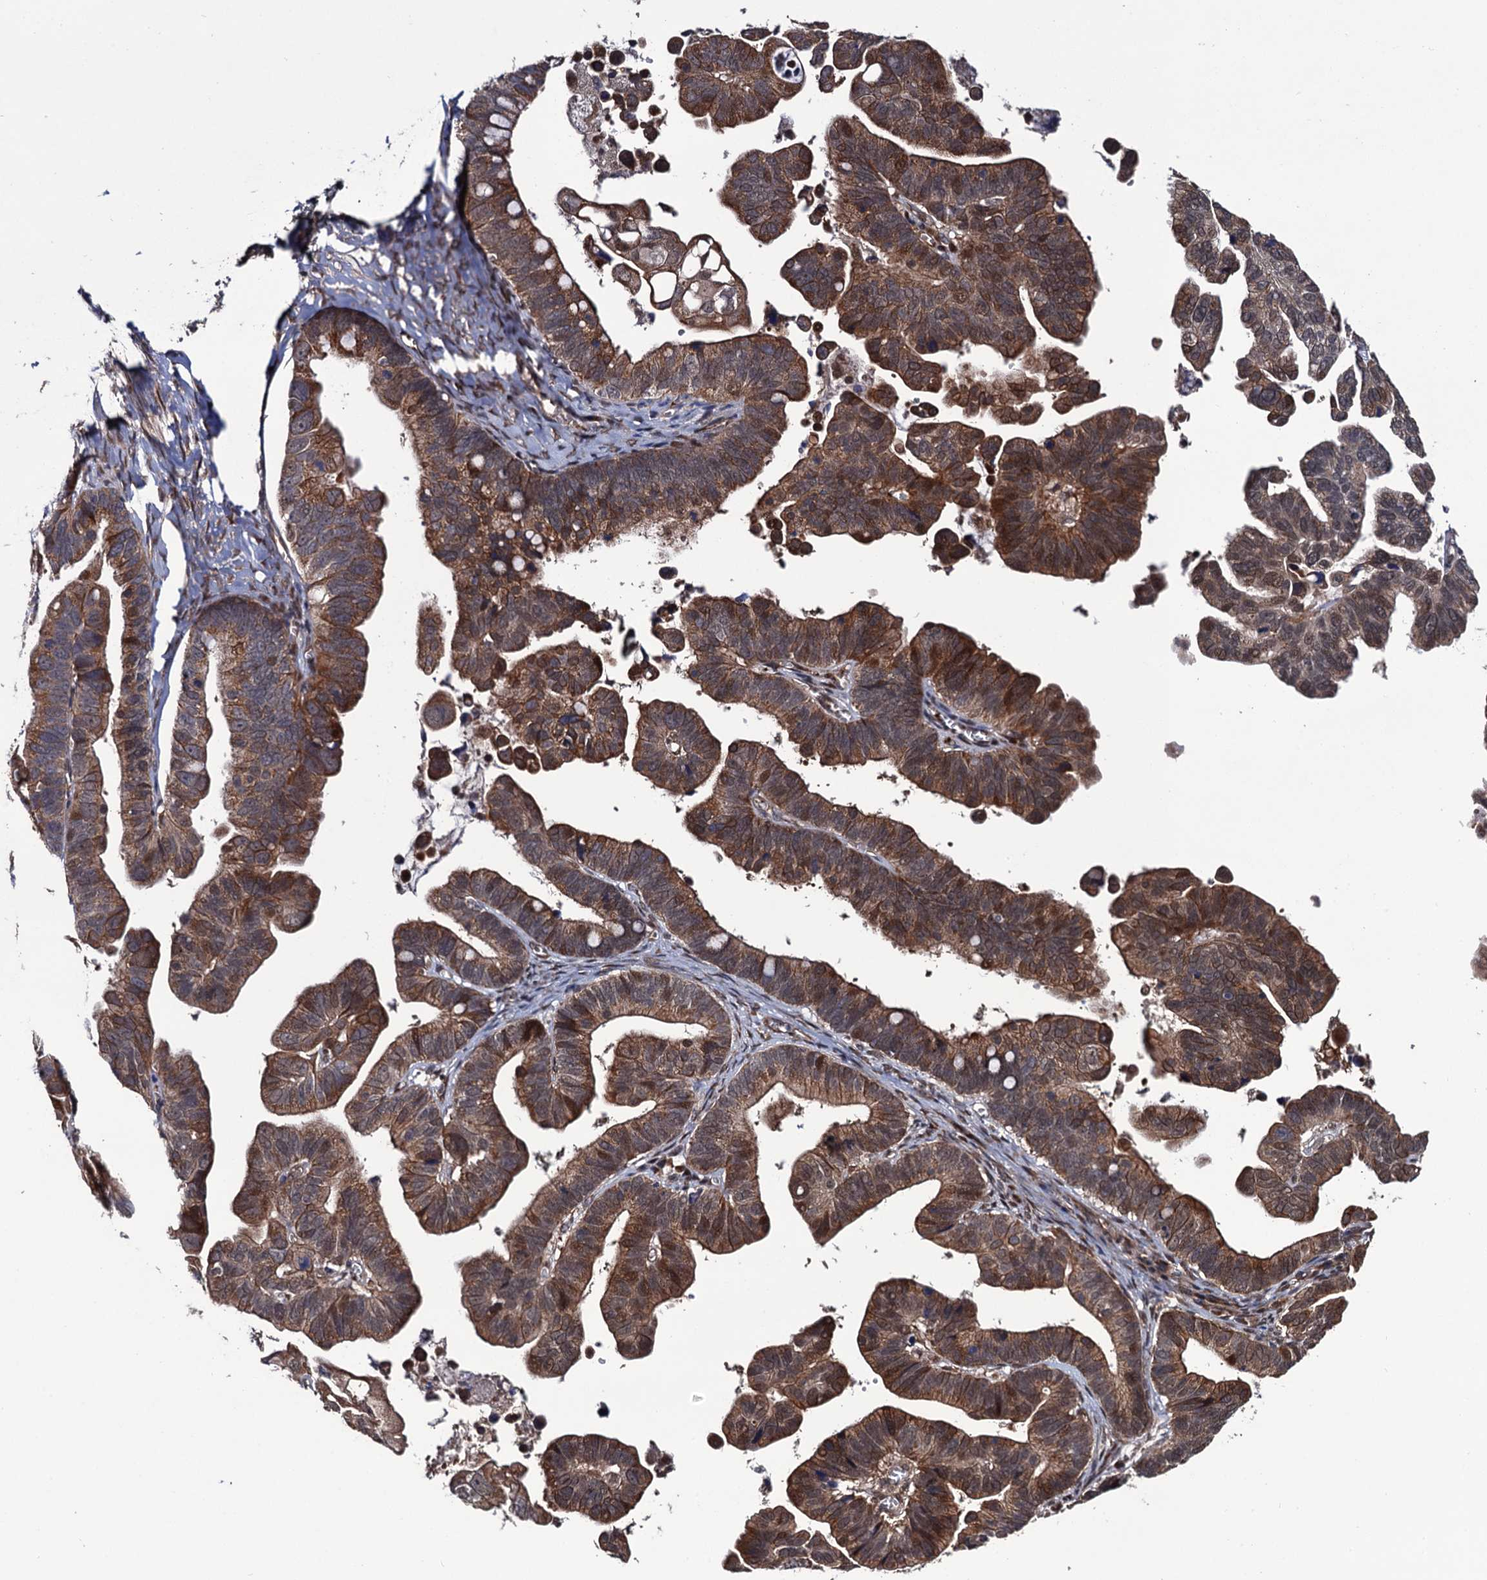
{"staining": {"intensity": "moderate", "quantity": ">75%", "location": "cytoplasmic/membranous,nuclear"}, "tissue": "ovarian cancer", "cell_type": "Tumor cells", "image_type": "cancer", "snomed": [{"axis": "morphology", "description": "Cystadenocarcinoma, serous, NOS"}, {"axis": "topography", "description": "Ovary"}], "caption": "Immunohistochemical staining of ovarian serous cystadenocarcinoma shows medium levels of moderate cytoplasmic/membranous and nuclear protein staining in about >75% of tumor cells.", "gene": "LRRC63", "patient": {"sex": "female", "age": 56}}